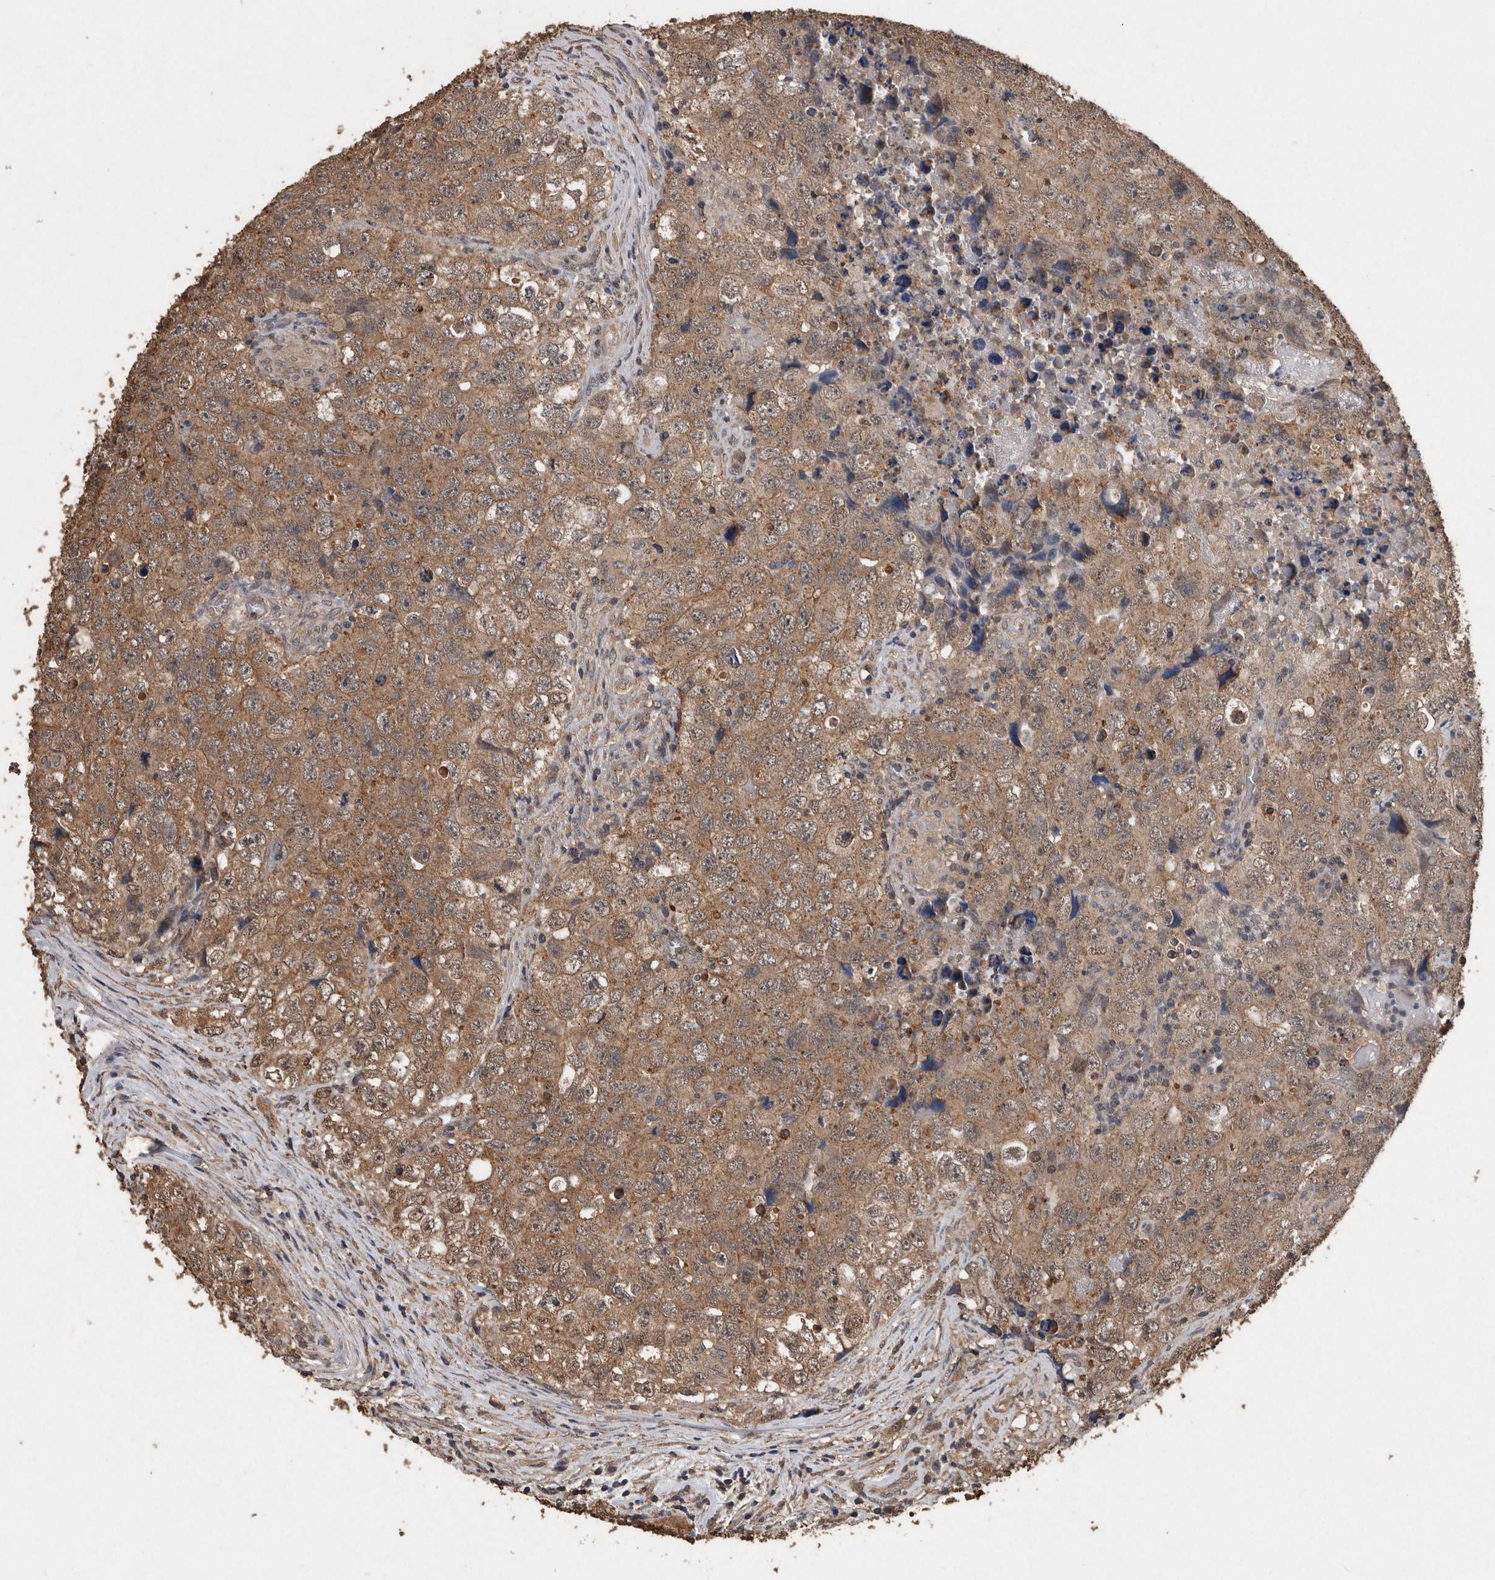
{"staining": {"intensity": "moderate", "quantity": ">75%", "location": "cytoplasmic/membranous"}, "tissue": "testis cancer", "cell_type": "Tumor cells", "image_type": "cancer", "snomed": [{"axis": "morphology", "description": "Seminoma, NOS"}, {"axis": "morphology", "description": "Carcinoma, Embryonal, NOS"}, {"axis": "topography", "description": "Testis"}], "caption": "Human testis cancer stained with a protein marker reveals moderate staining in tumor cells.", "gene": "FGFRL1", "patient": {"sex": "male", "age": 43}}